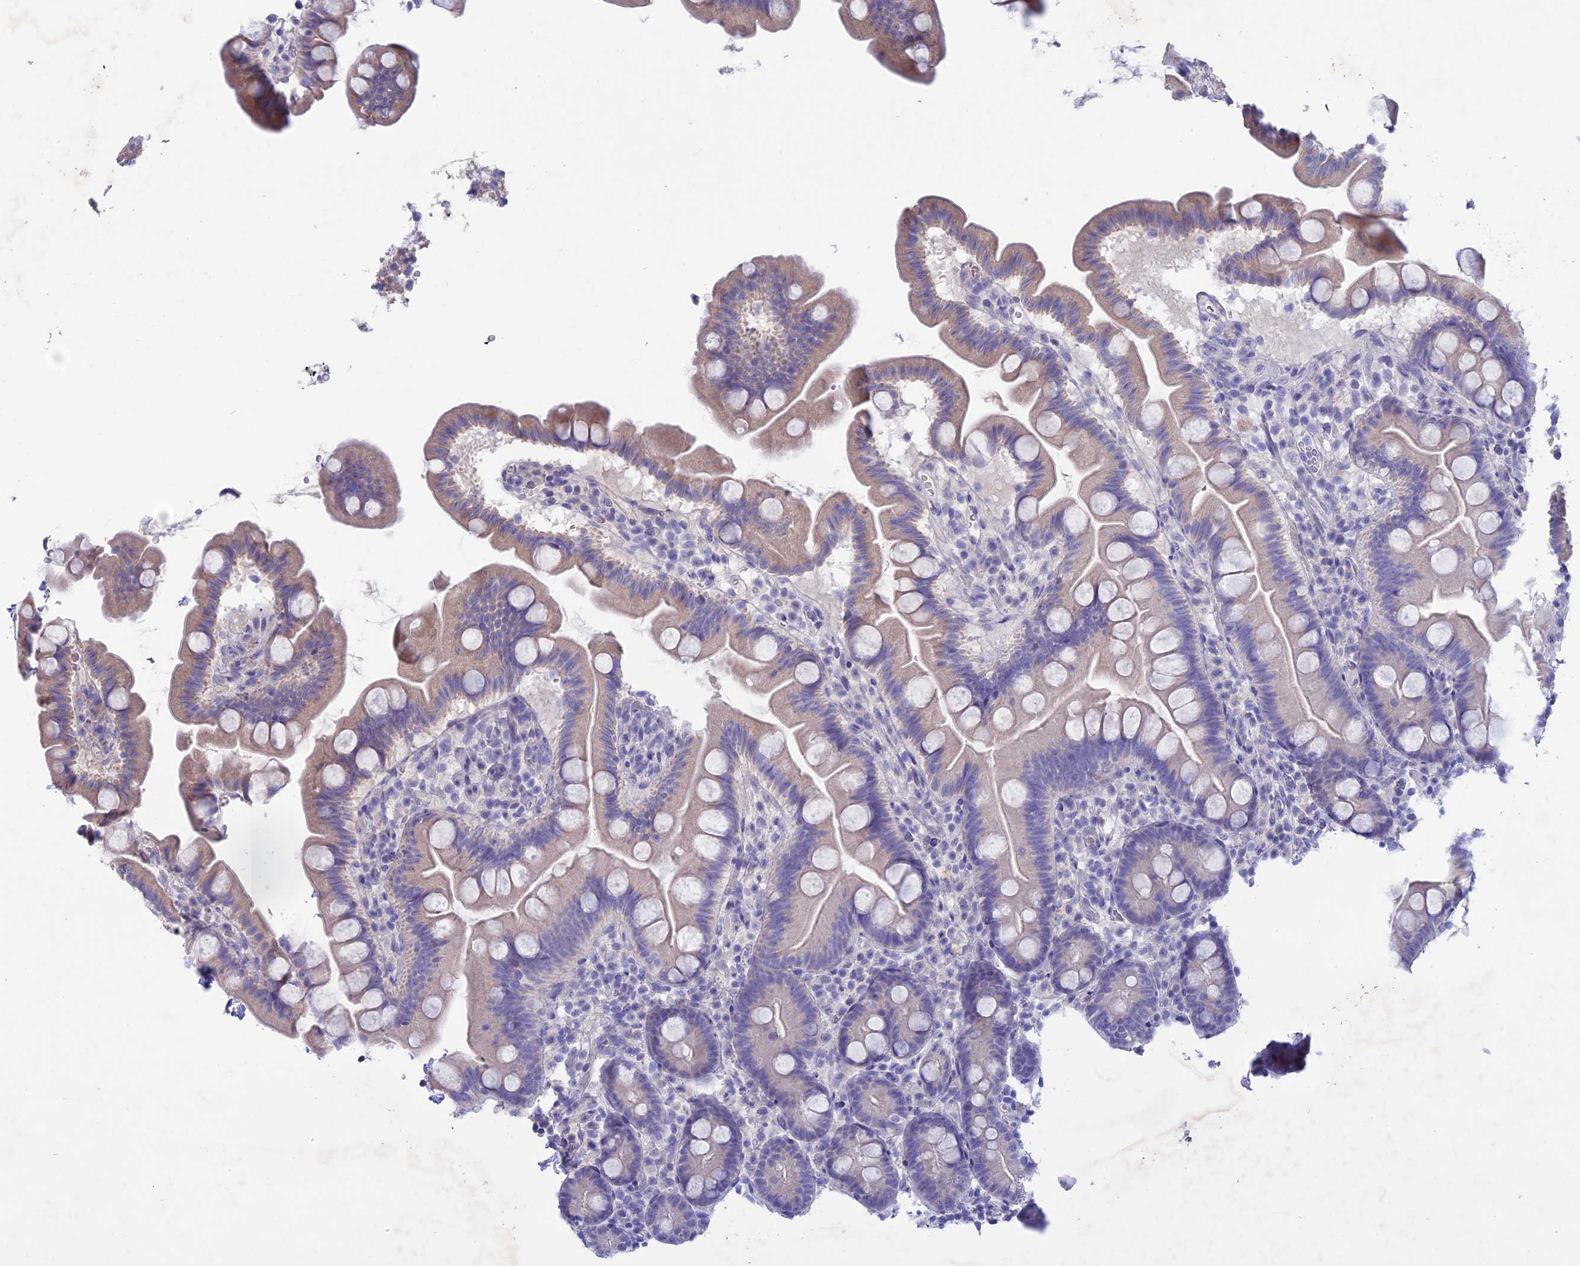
{"staining": {"intensity": "weak", "quantity": "<25%", "location": "cytoplasmic/membranous"}, "tissue": "small intestine", "cell_type": "Glandular cells", "image_type": "normal", "snomed": [{"axis": "morphology", "description": "Normal tissue, NOS"}, {"axis": "topography", "description": "Small intestine"}], "caption": "IHC of unremarkable human small intestine shows no positivity in glandular cells.", "gene": "BTBD19", "patient": {"sex": "female", "age": 68}}